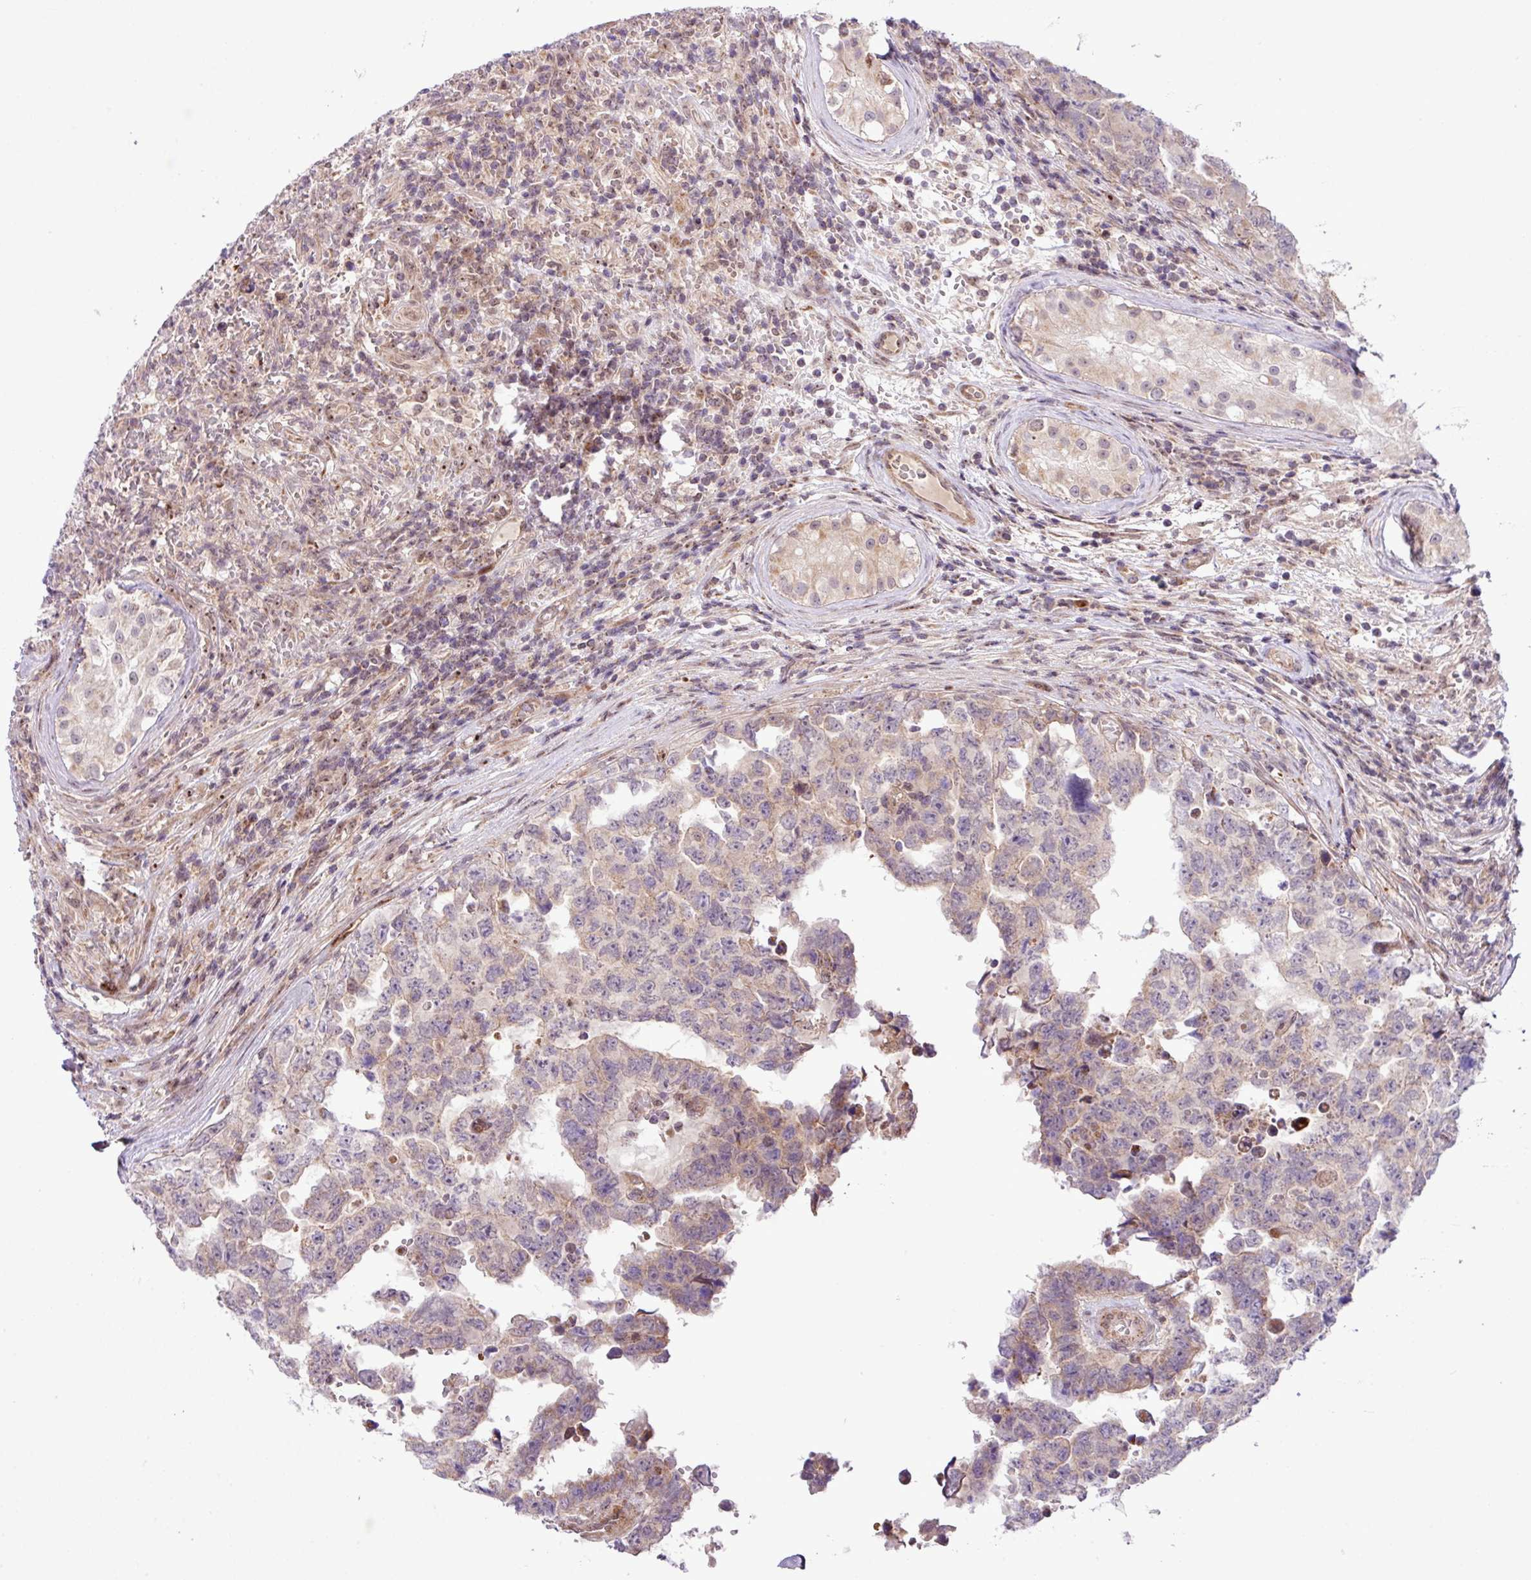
{"staining": {"intensity": "weak", "quantity": "<25%", "location": "cytoplasmic/membranous"}, "tissue": "testis cancer", "cell_type": "Tumor cells", "image_type": "cancer", "snomed": [{"axis": "morphology", "description": "Normal tissue, NOS"}, {"axis": "morphology", "description": "Carcinoma, Embryonal, NOS"}, {"axis": "topography", "description": "Testis"}, {"axis": "topography", "description": "Epididymis"}], "caption": "Embryonal carcinoma (testis) stained for a protein using immunohistochemistry displays no staining tumor cells.", "gene": "B3GNT9", "patient": {"sex": "male", "age": 25}}